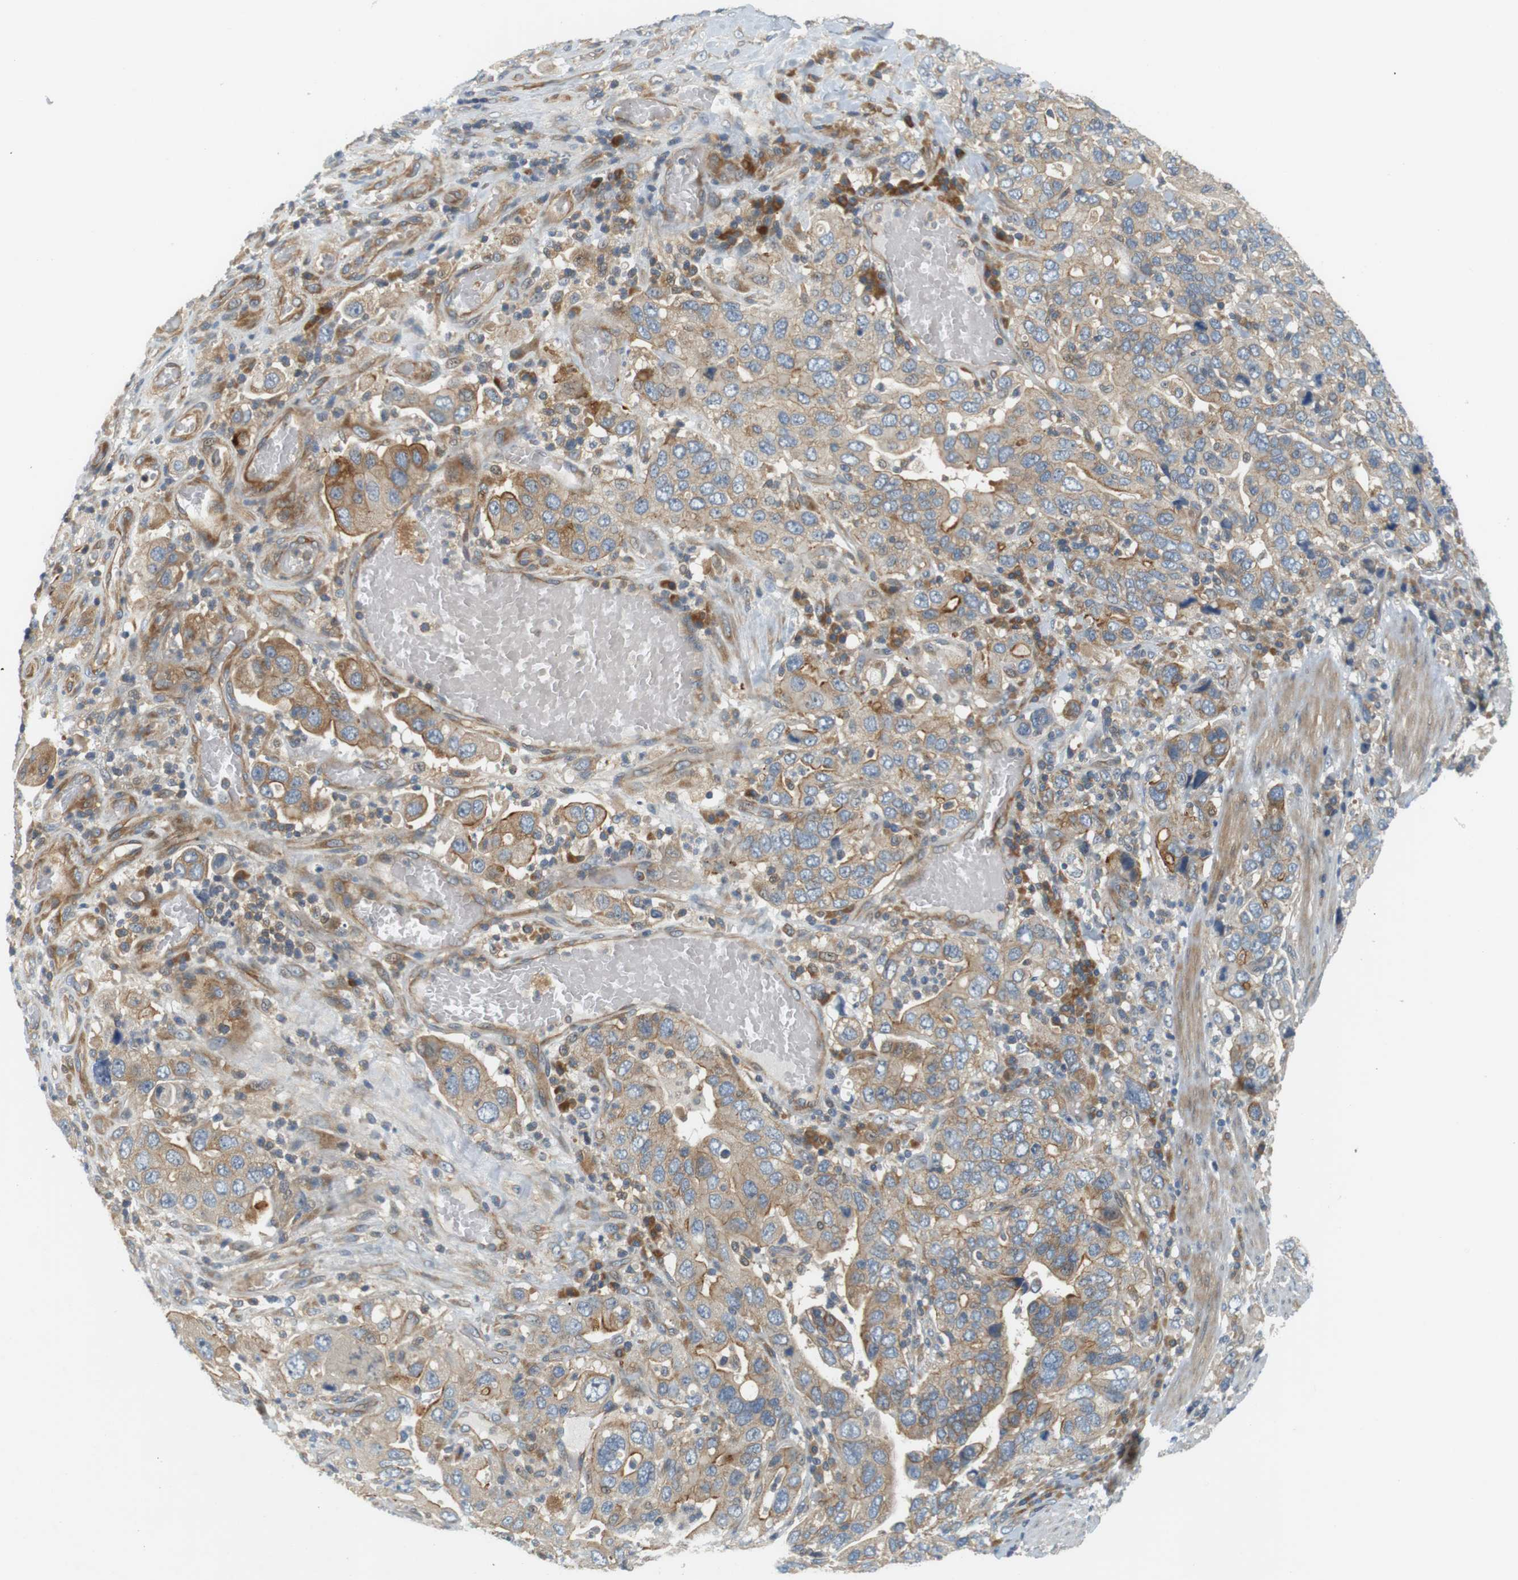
{"staining": {"intensity": "weak", "quantity": ">75%", "location": "cytoplasmic/membranous"}, "tissue": "stomach cancer", "cell_type": "Tumor cells", "image_type": "cancer", "snomed": [{"axis": "morphology", "description": "Adenocarcinoma, NOS"}, {"axis": "topography", "description": "Stomach, upper"}], "caption": "This micrograph shows immunohistochemistry staining of stomach cancer, with low weak cytoplasmic/membranous staining in approximately >75% of tumor cells.", "gene": "SH3GLB1", "patient": {"sex": "male", "age": 62}}